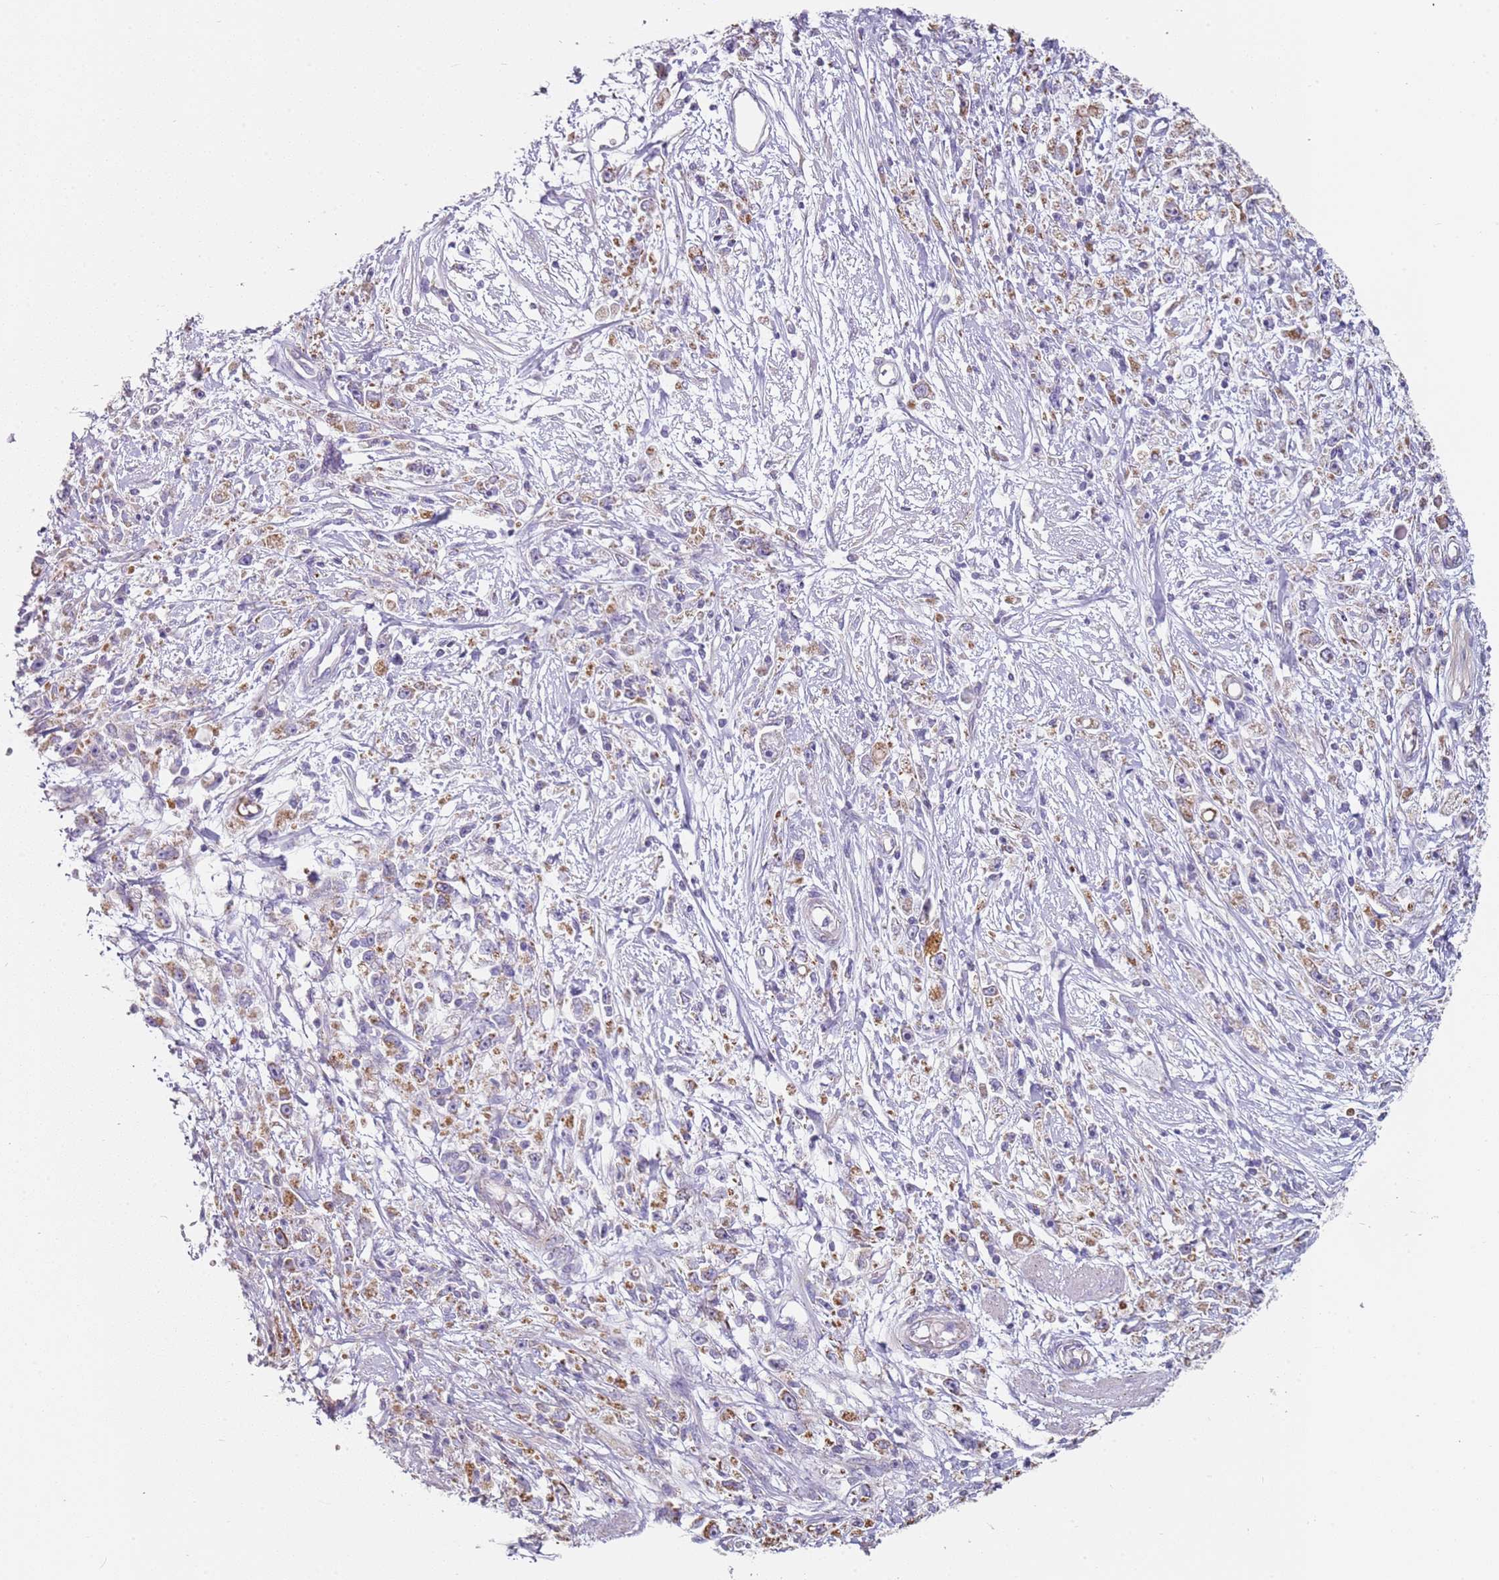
{"staining": {"intensity": "moderate", "quantity": "25%-75%", "location": "cytoplasmic/membranous"}, "tissue": "stomach cancer", "cell_type": "Tumor cells", "image_type": "cancer", "snomed": [{"axis": "morphology", "description": "Adenocarcinoma, NOS"}, {"axis": "topography", "description": "Stomach"}], "caption": "A medium amount of moderate cytoplasmic/membranous expression is appreciated in approximately 25%-75% of tumor cells in stomach cancer (adenocarcinoma) tissue.", "gene": "ALS2", "patient": {"sex": "female", "age": 59}}